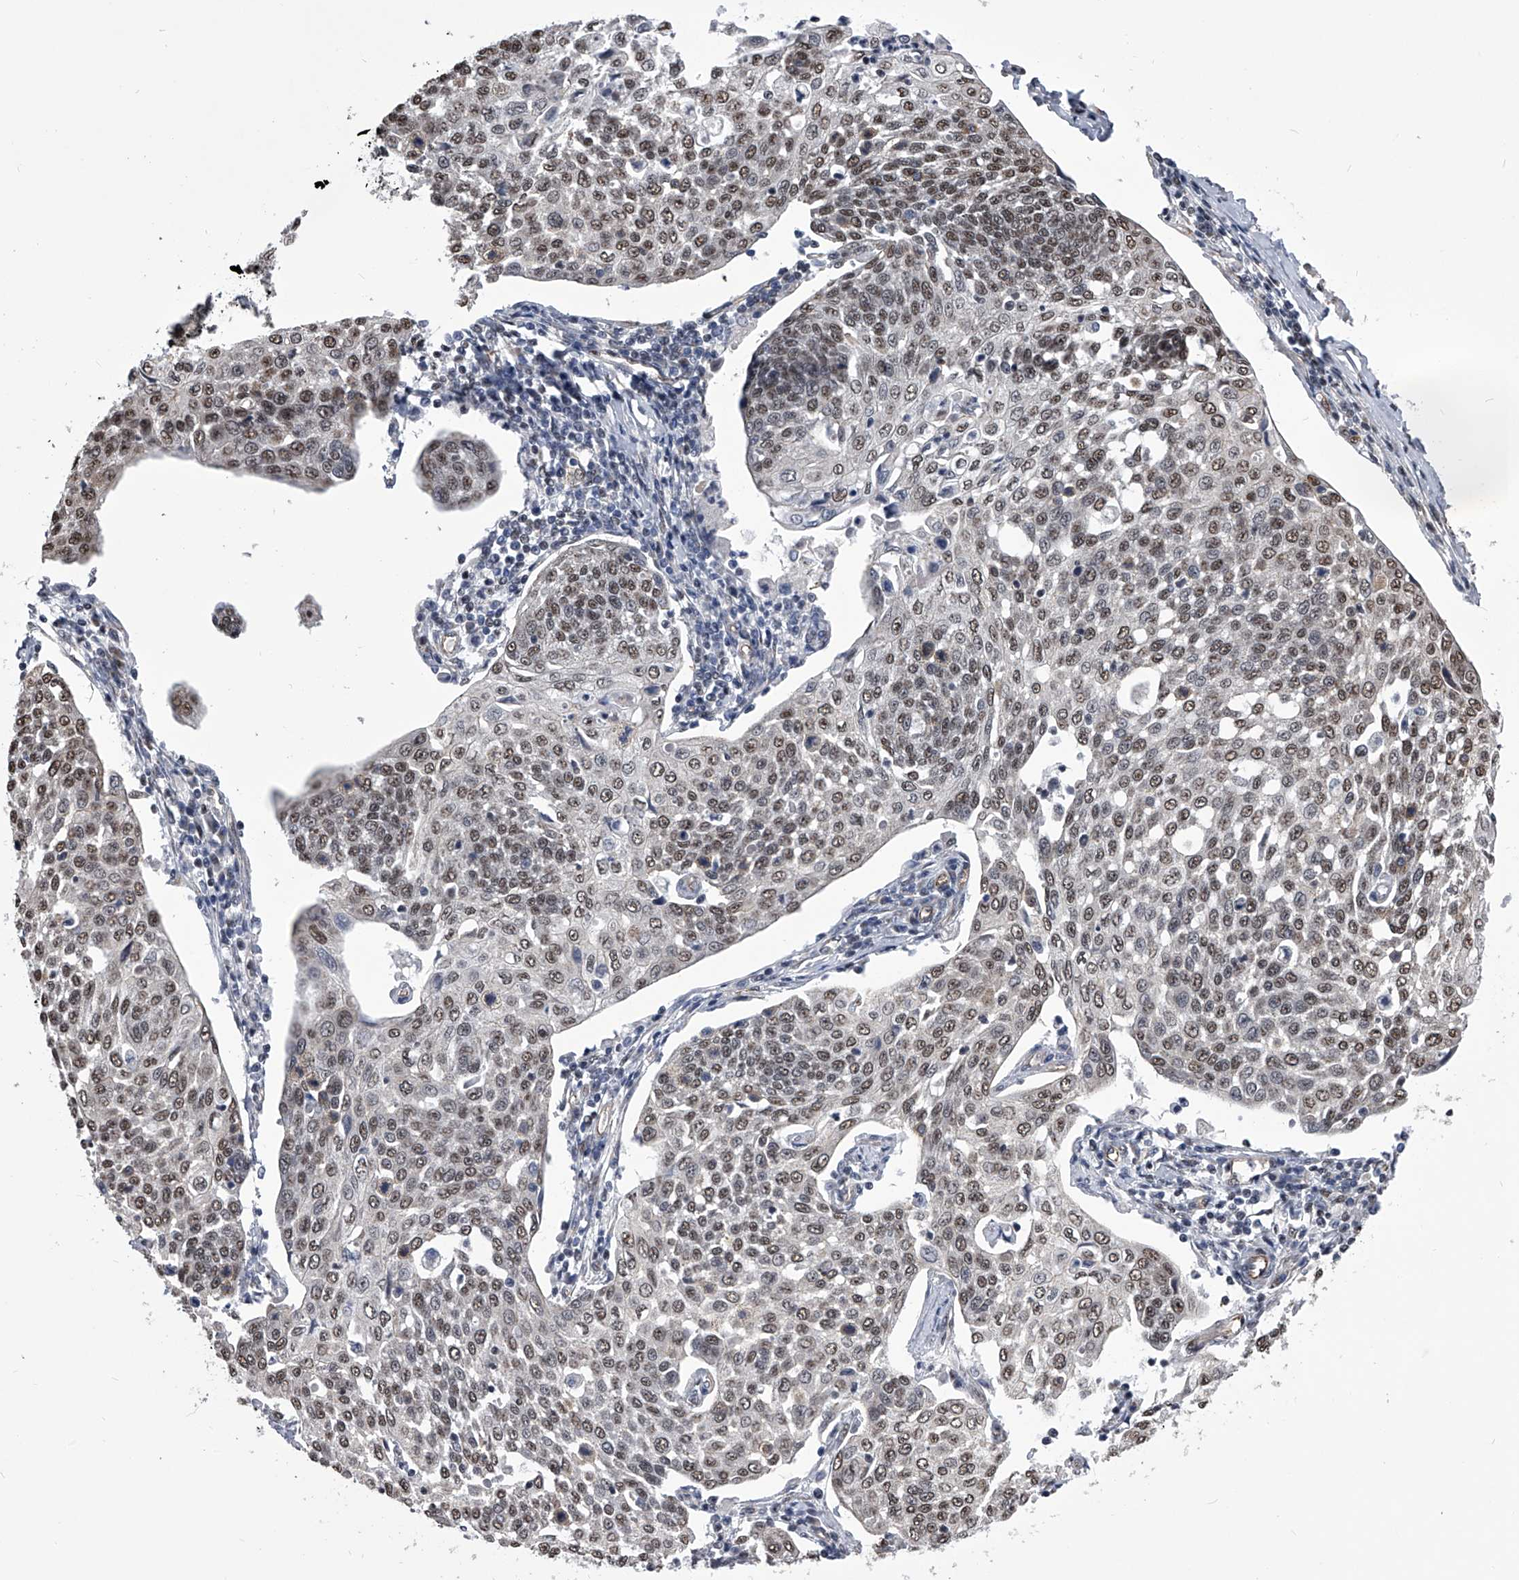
{"staining": {"intensity": "moderate", "quantity": ">75%", "location": "nuclear"}, "tissue": "cervical cancer", "cell_type": "Tumor cells", "image_type": "cancer", "snomed": [{"axis": "morphology", "description": "Squamous cell carcinoma, NOS"}, {"axis": "topography", "description": "Cervix"}], "caption": "Cervical cancer was stained to show a protein in brown. There is medium levels of moderate nuclear expression in approximately >75% of tumor cells. (DAB = brown stain, brightfield microscopy at high magnification).", "gene": "ZNF76", "patient": {"sex": "female", "age": 34}}